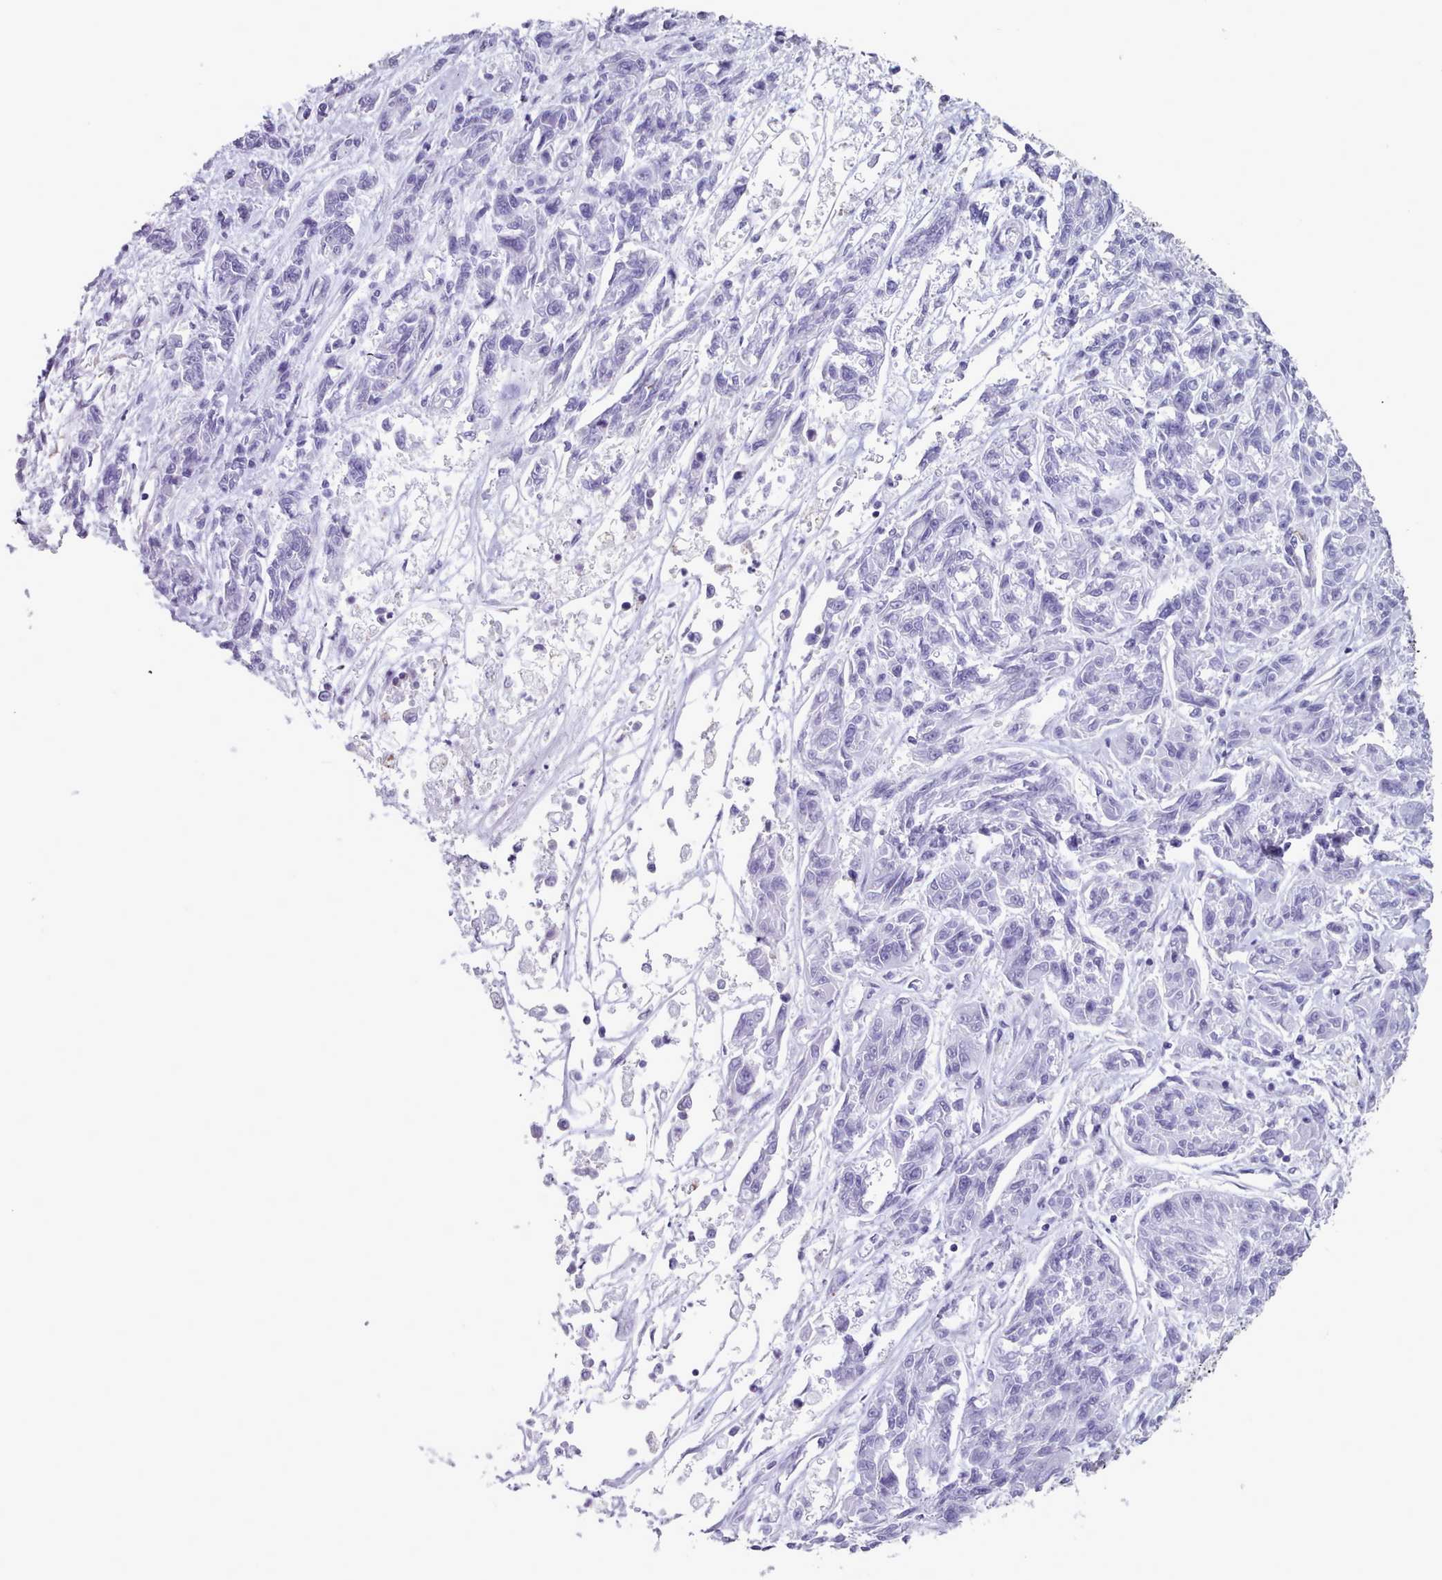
{"staining": {"intensity": "negative", "quantity": "none", "location": "none"}, "tissue": "melanoma", "cell_type": "Tumor cells", "image_type": "cancer", "snomed": [{"axis": "morphology", "description": "Malignant melanoma, NOS"}, {"axis": "topography", "description": "Skin"}], "caption": "Immunohistochemical staining of melanoma exhibits no significant positivity in tumor cells.", "gene": "FPGS", "patient": {"sex": "male", "age": 53}}